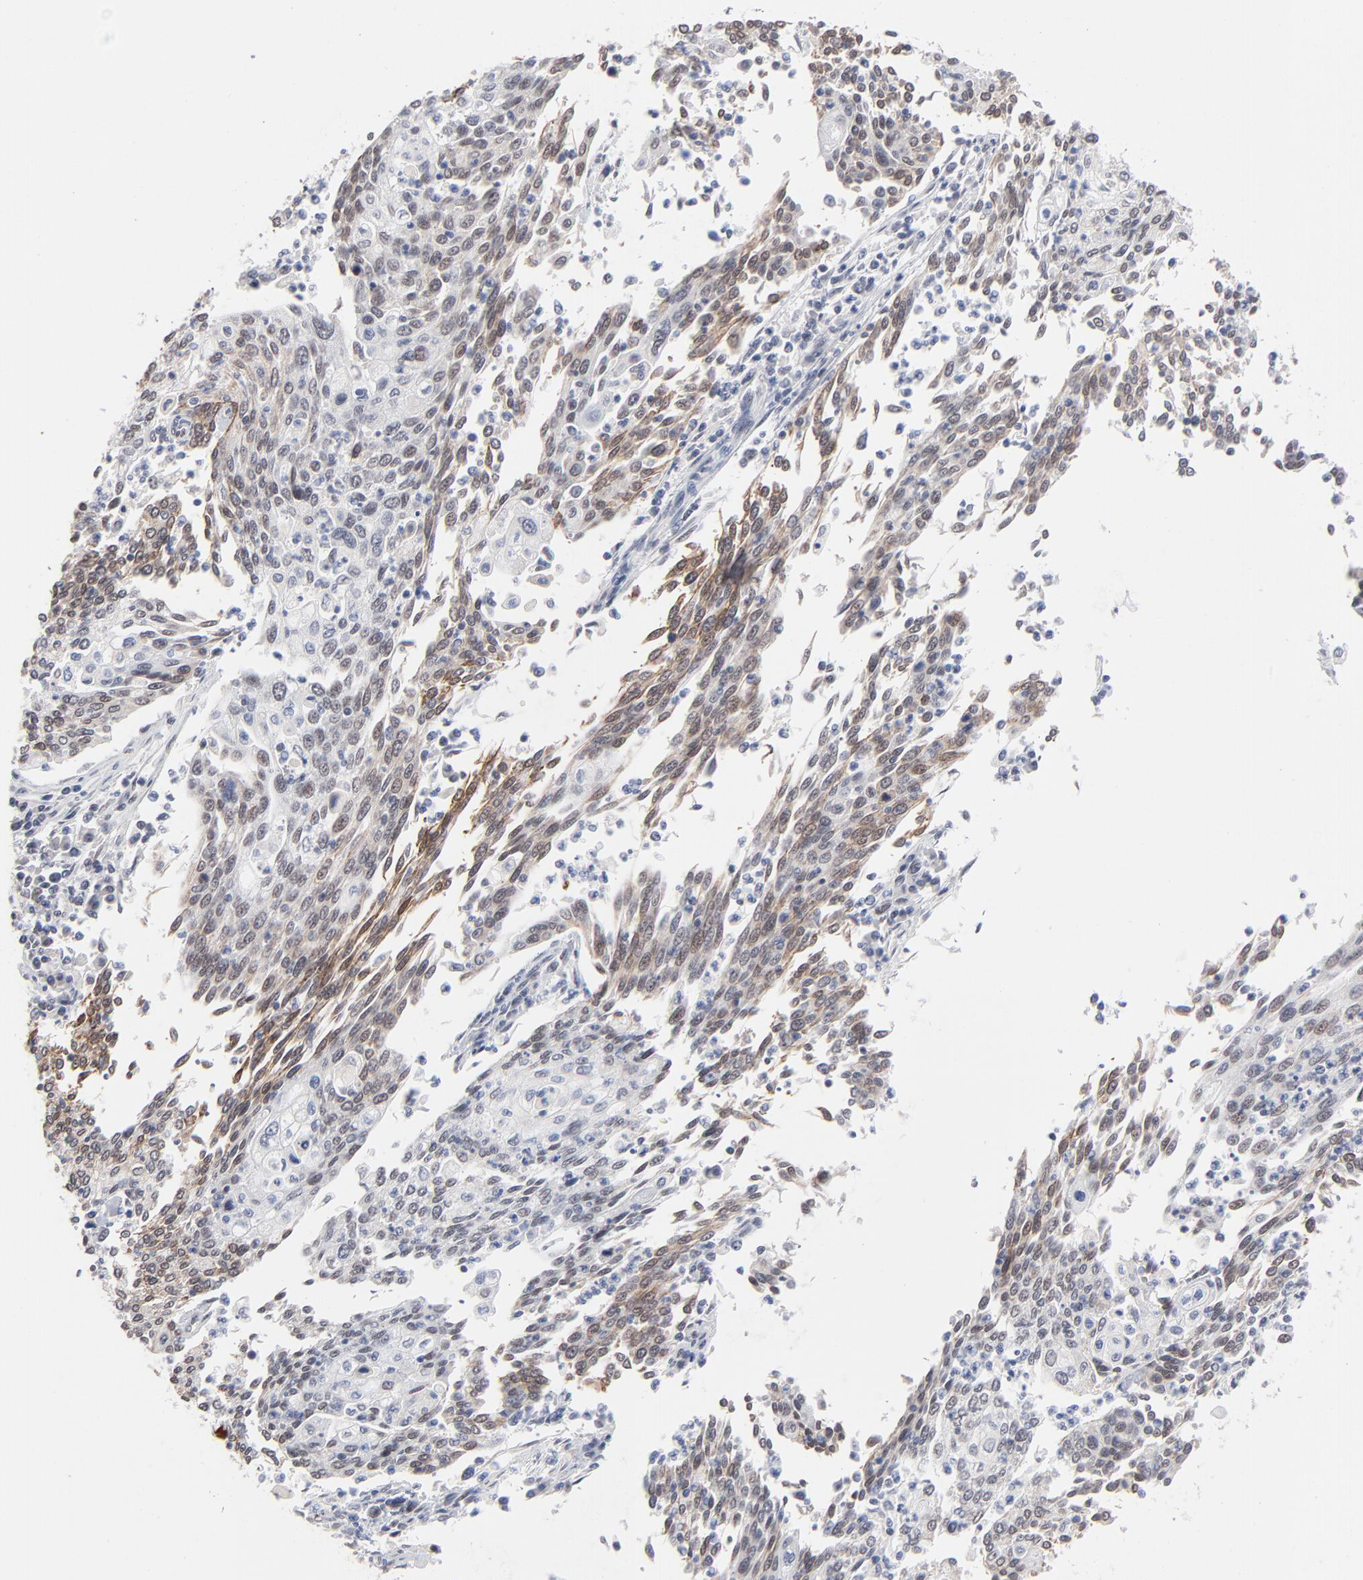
{"staining": {"intensity": "weak", "quantity": "25%-75%", "location": "nuclear"}, "tissue": "cervical cancer", "cell_type": "Tumor cells", "image_type": "cancer", "snomed": [{"axis": "morphology", "description": "Squamous cell carcinoma, NOS"}, {"axis": "topography", "description": "Cervix"}], "caption": "DAB (3,3'-diaminobenzidine) immunohistochemical staining of human cervical cancer demonstrates weak nuclear protein positivity in approximately 25%-75% of tumor cells.", "gene": "MBIP", "patient": {"sex": "female", "age": 40}}